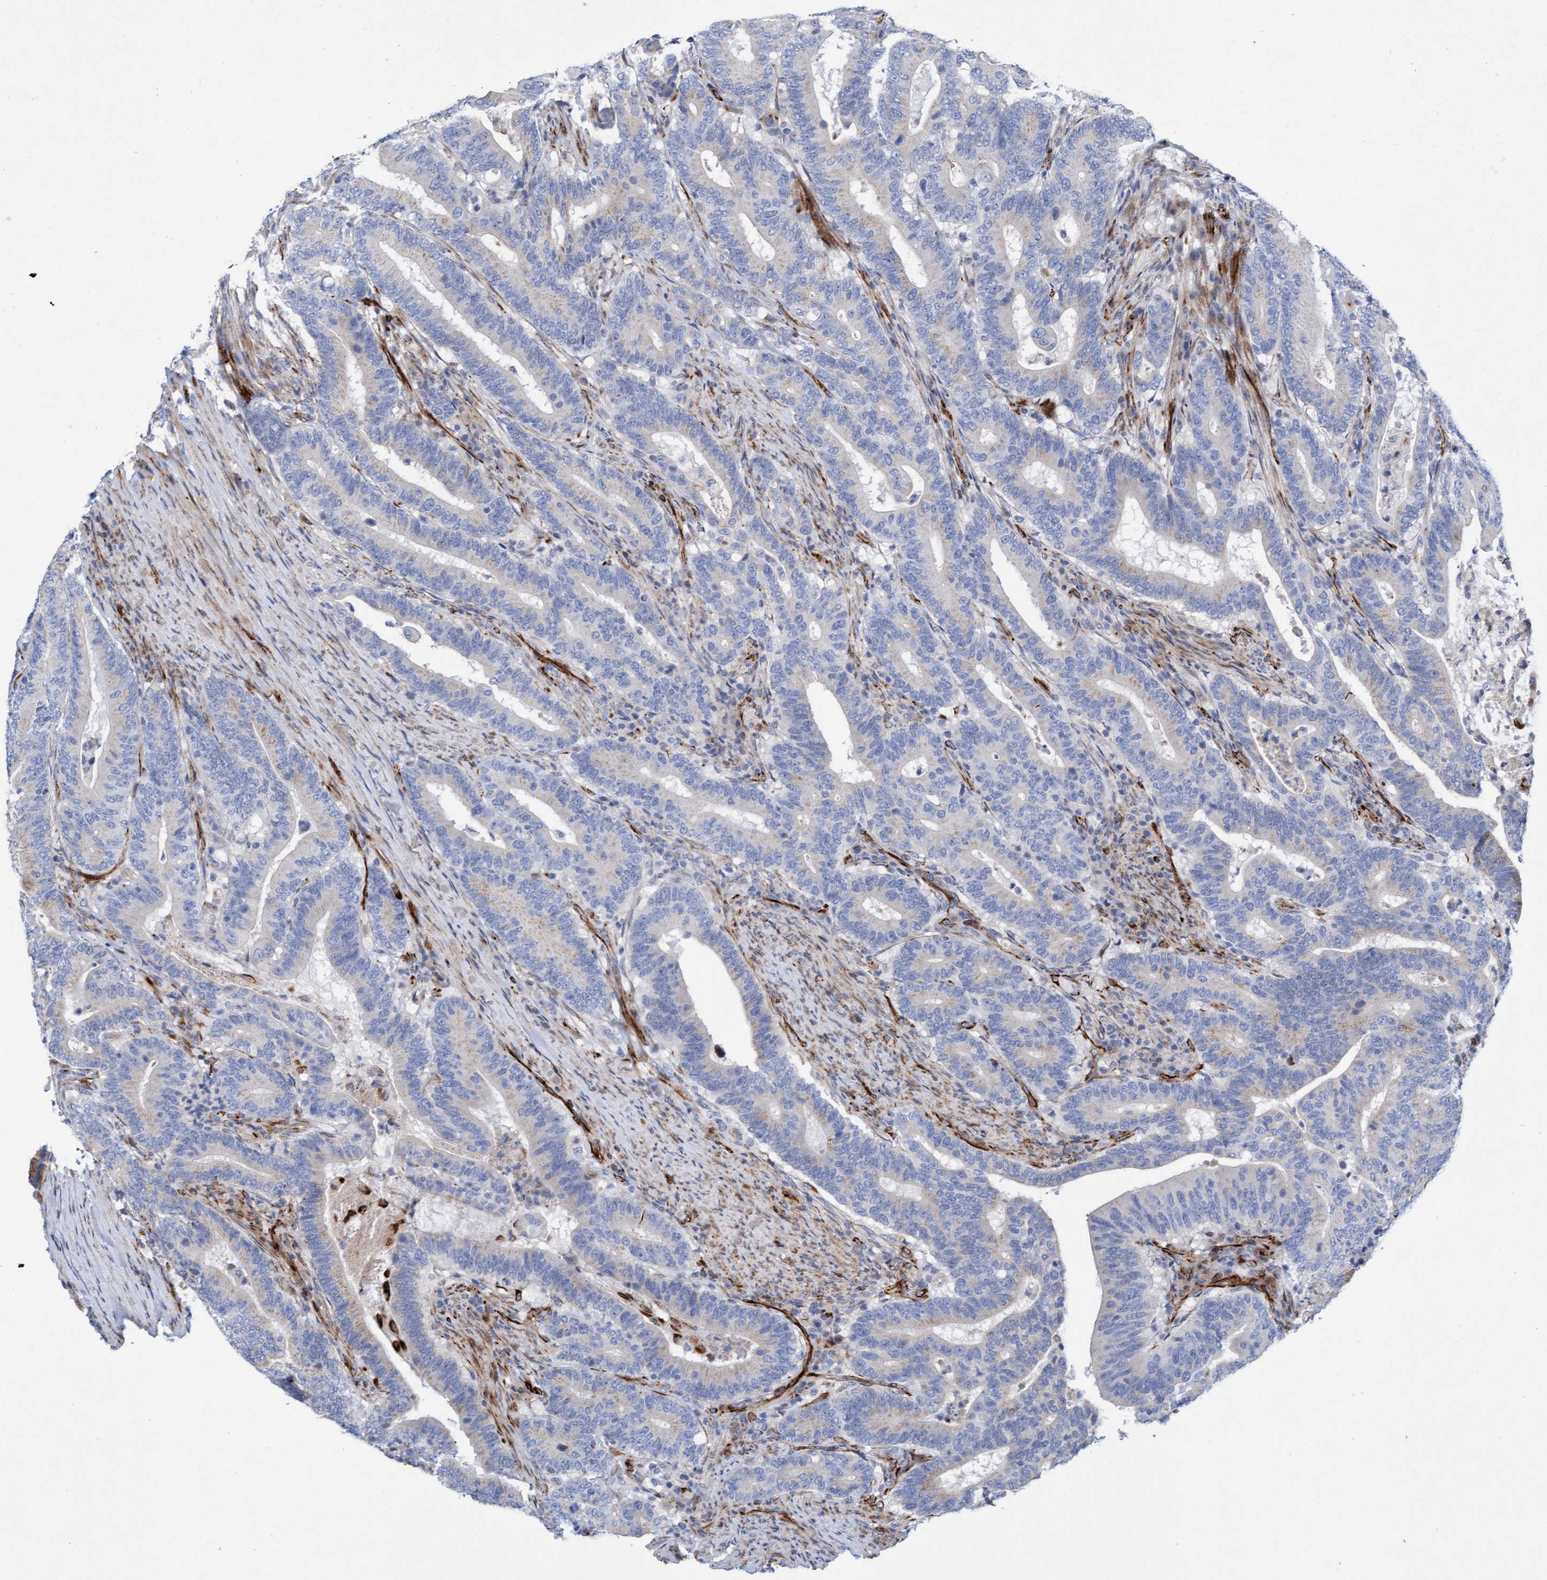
{"staining": {"intensity": "negative", "quantity": "none", "location": "none"}, "tissue": "colorectal cancer", "cell_type": "Tumor cells", "image_type": "cancer", "snomed": [{"axis": "morphology", "description": "Adenocarcinoma, NOS"}, {"axis": "topography", "description": "Colon"}], "caption": "Micrograph shows no significant protein expression in tumor cells of adenocarcinoma (colorectal).", "gene": "POLG2", "patient": {"sex": "female", "age": 66}}